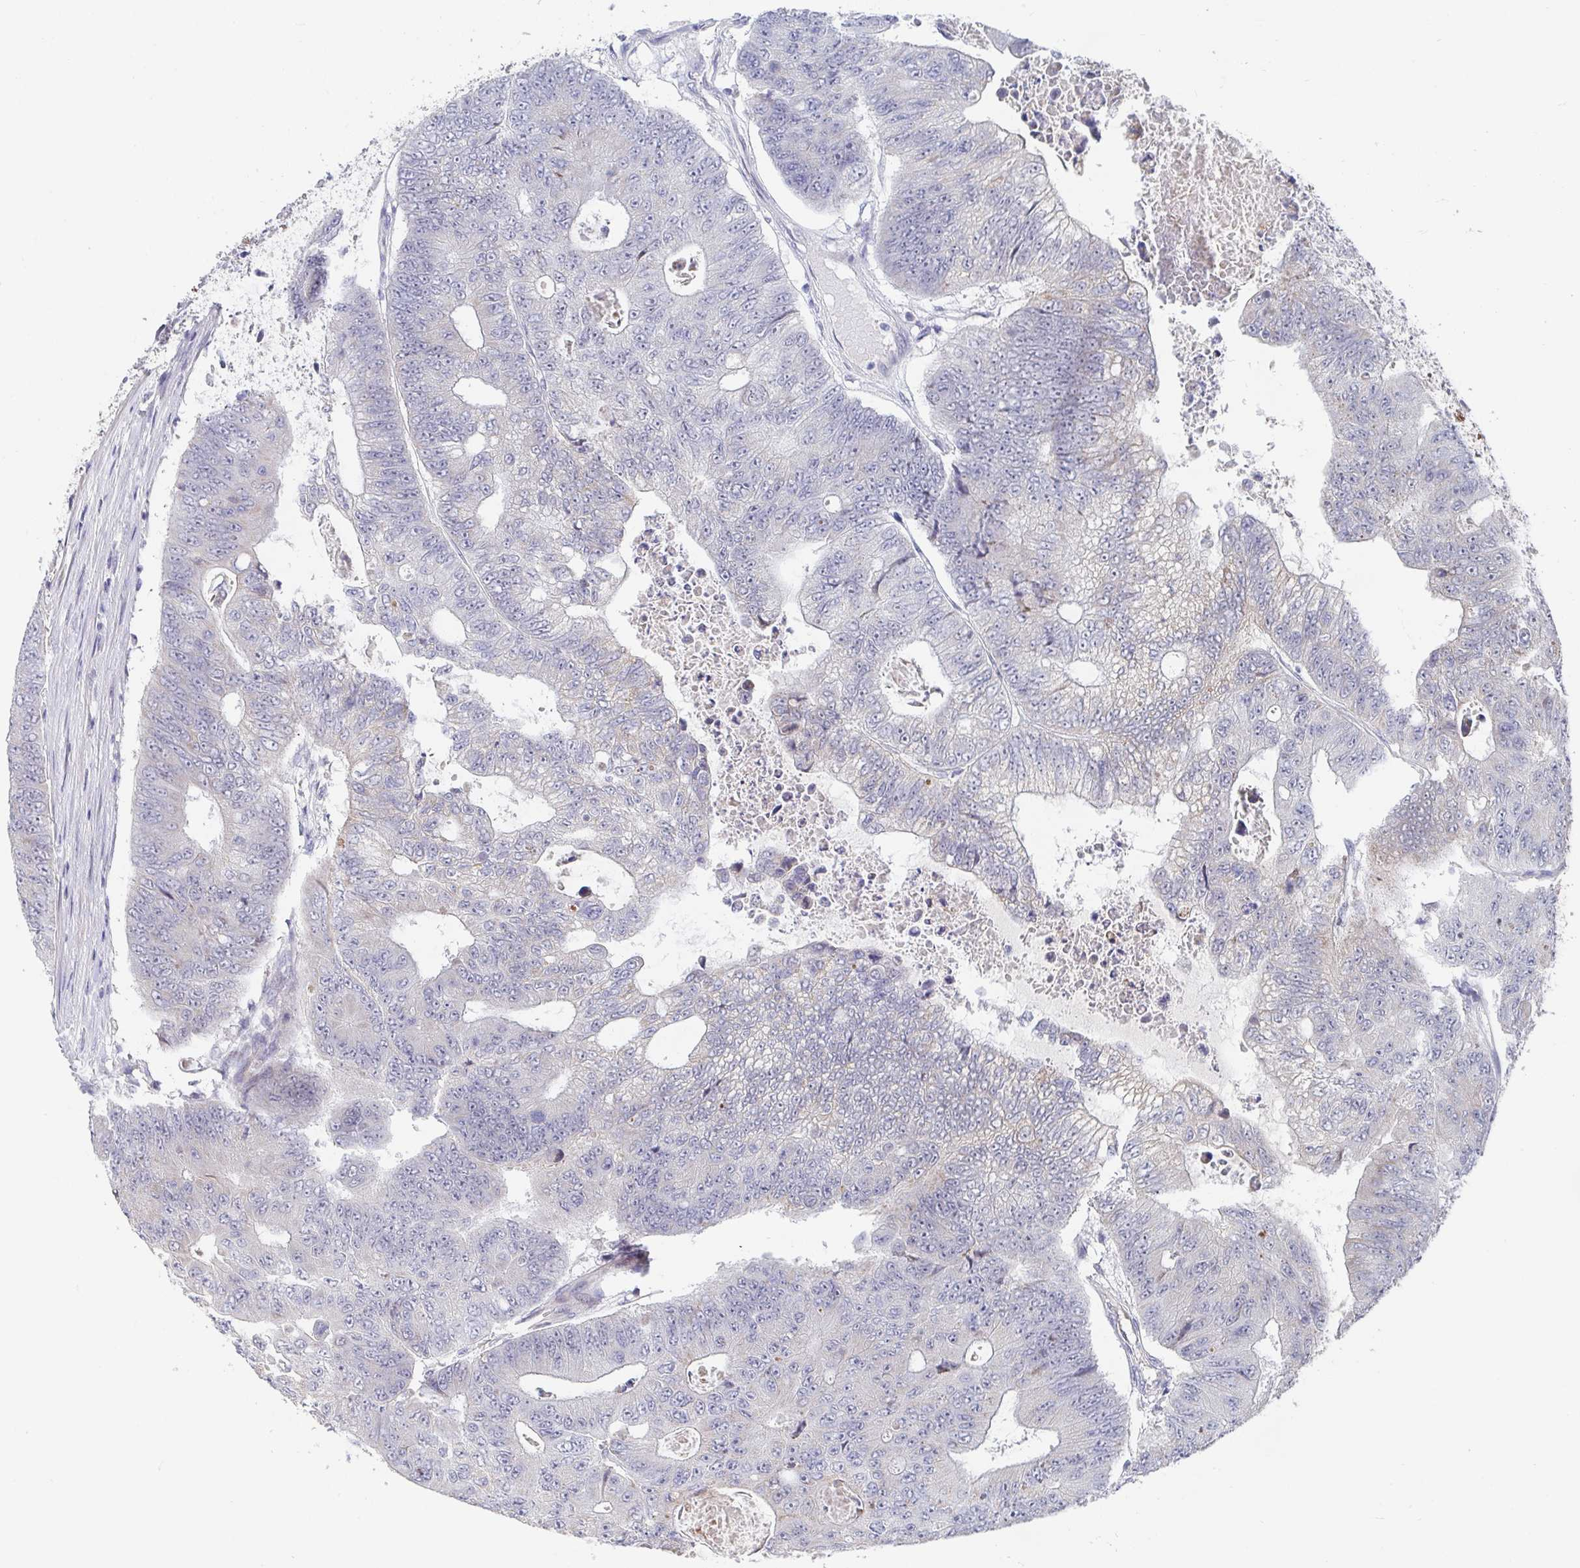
{"staining": {"intensity": "negative", "quantity": "none", "location": "none"}, "tissue": "colorectal cancer", "cell_type": "Tumor cells", "image_type": "cancer", "snomed": [{"axis": "morphology", "description": "Adenocarcinoma, NOS"}, {"axis": "topography", "description": "Colon"}], "caption": "An image of colorectal cancer (adenocarcinoma) stained for a protein reveals no brown staining in tumor cells. Brightfield microscopy of immunohistochemistry stained with DAB (3,3'-diaminobenzidine) (brown) and hematoxylin (blue), captured at high magnification.", "gene": "FAM156B", "patient": {"sex": "female", "age": 48}}